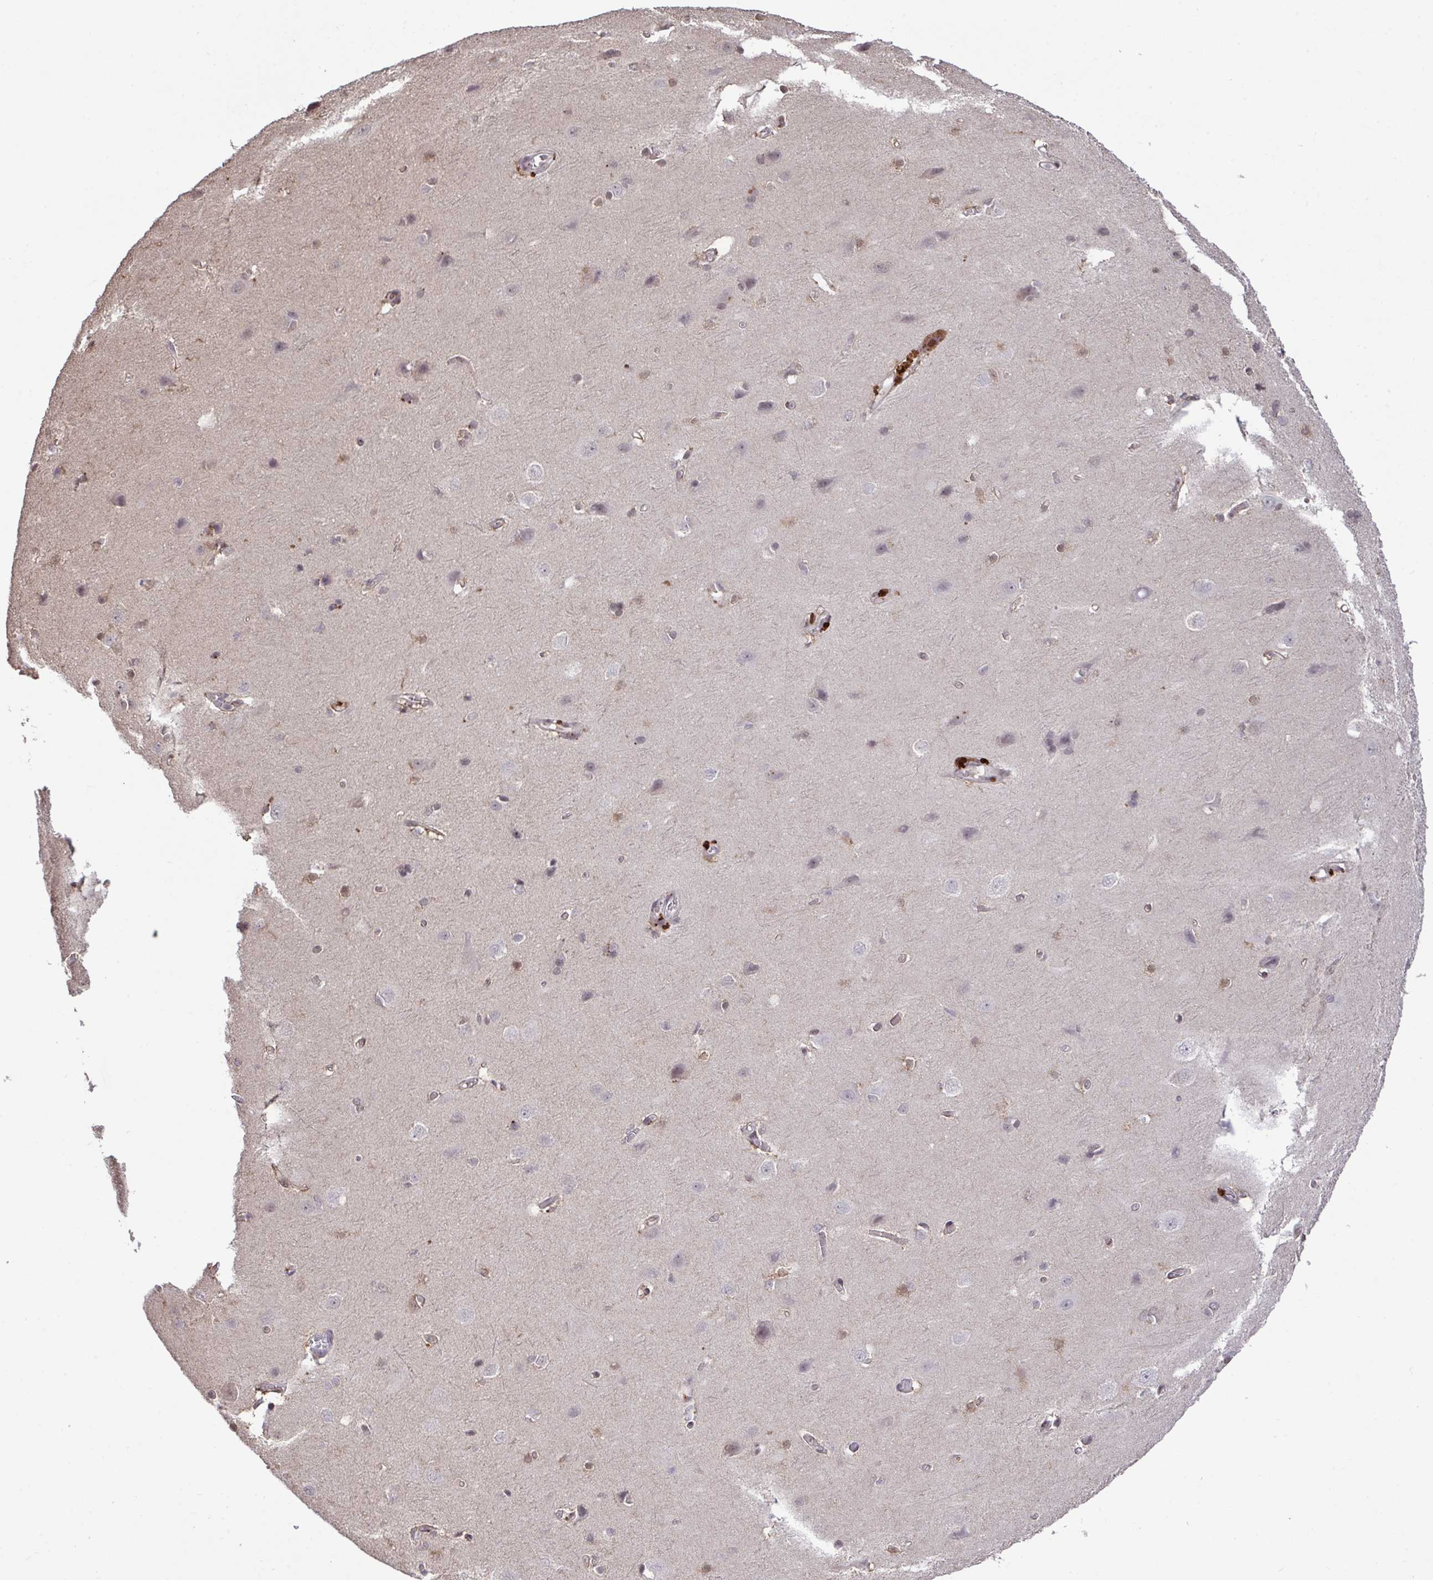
{"staining": {"intensity": "moderate", "quantity": "<25%", "location": "cytoplasmic/membranous"}, "tissue": "cerebral cortex", "cell_type": "Endothelial cells", "image_type": "normal", "snomed": [{"axis": "morphology", "description": "Normal tissue, NOS"}, {"axis": "topography", "description": "Cerebral cortex"}], "caption": "Moderate cytoplasmic/membranous expression for a protein is appreciated in approximately <25% of endothelial cells of benign cerebral cortex using immunohistochemistry.", "gene": "C12orf57", "patient": {"sex": "male", "age": 37}}